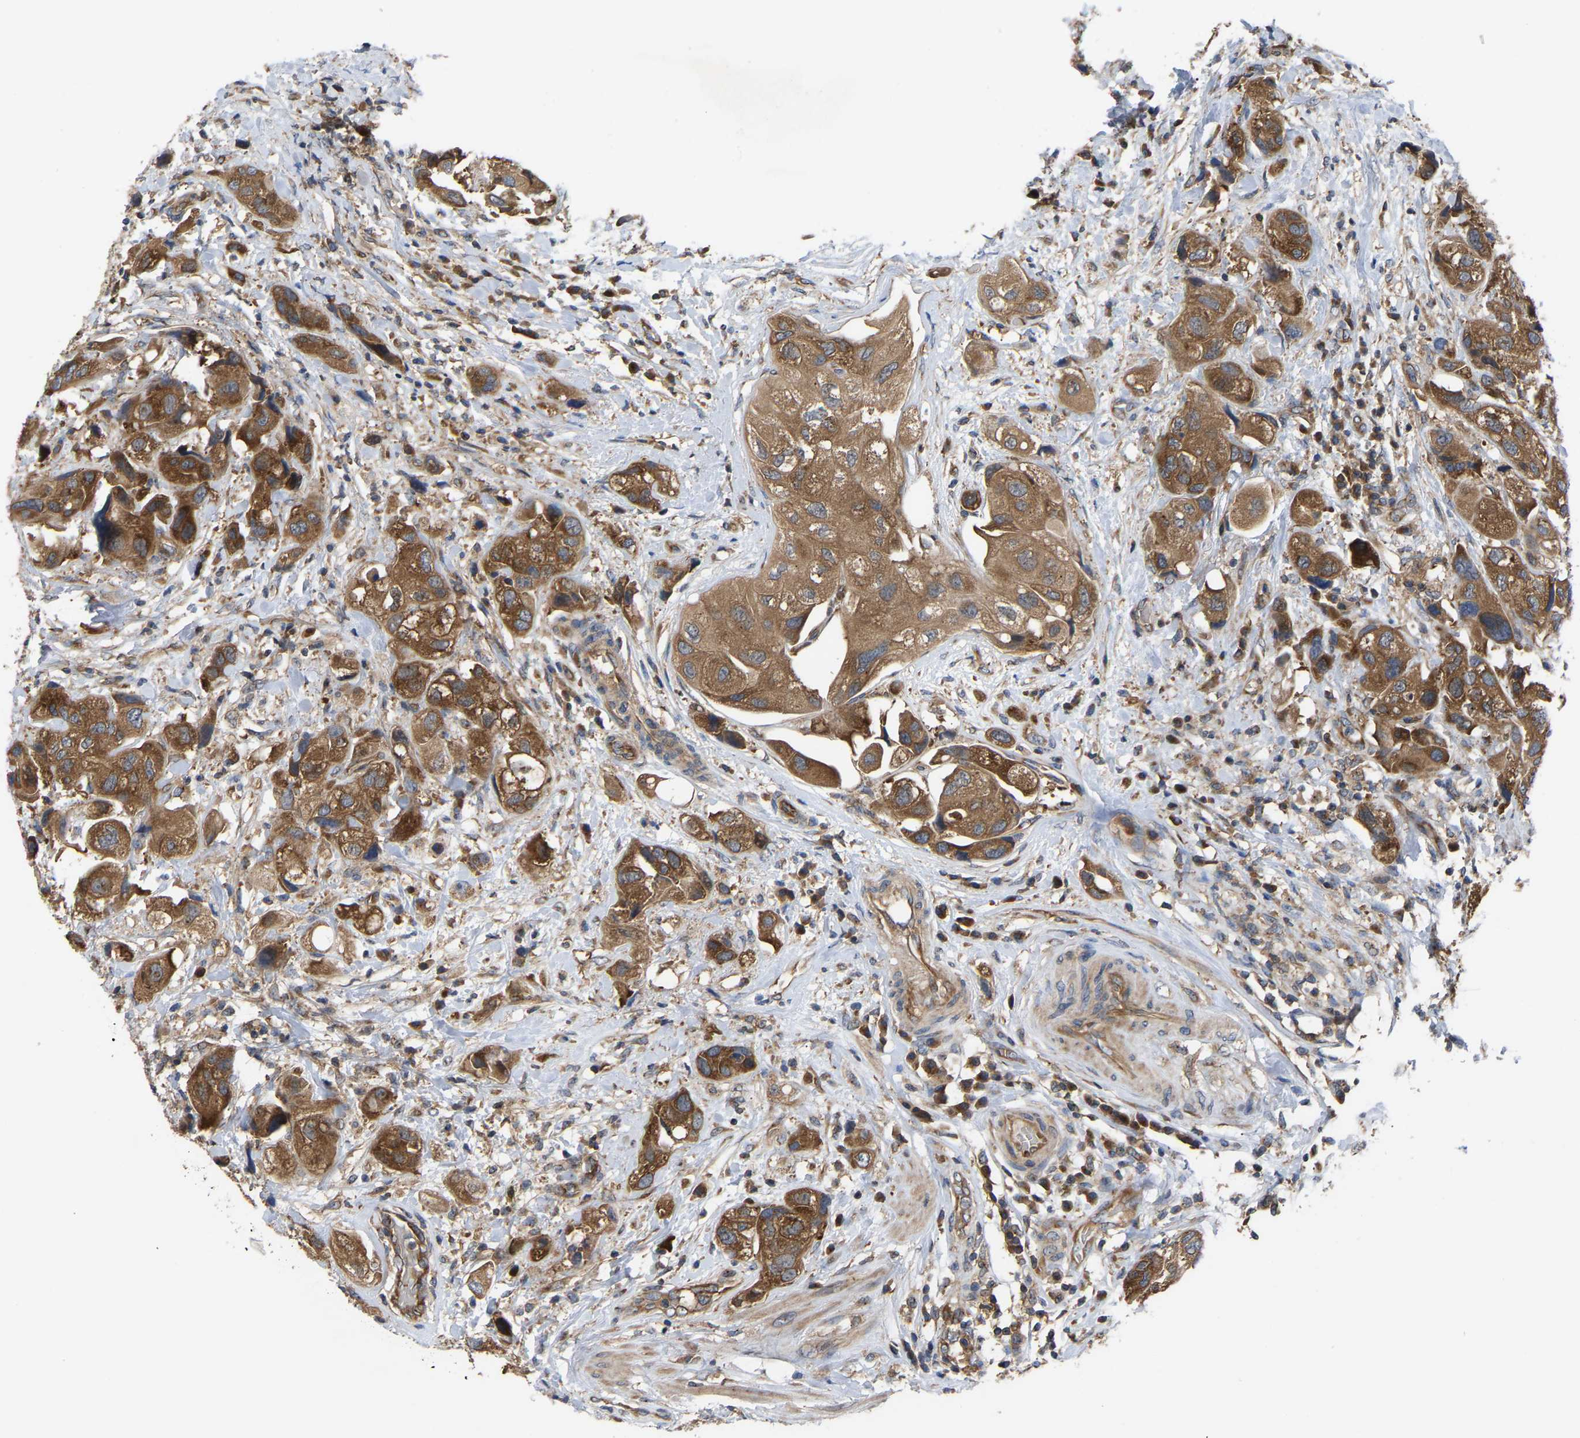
{"staining": {"intensity": "moderate", "quantity": ">75%", "location": "cytoplasmic/membranous"}, "tissue": "urothelial cancer", "cell_type": "Tumor cells", "image_type": "cancer", "snomed": [{"axis": "morphology", "description": "Urothelial carcinoma, High grade"}, {"axis": "topography", "description": "Urinary bladder"}], "caption": "There is medium levels of moderate cytoplasmic/membranous expression in tumor cells of urothelial carcinoma (high-grade), as demonstrated by immunohistochemical staining (brown color).", "gene": "LAPTM4B", "patient": {"sex": "female", "age": 64}}